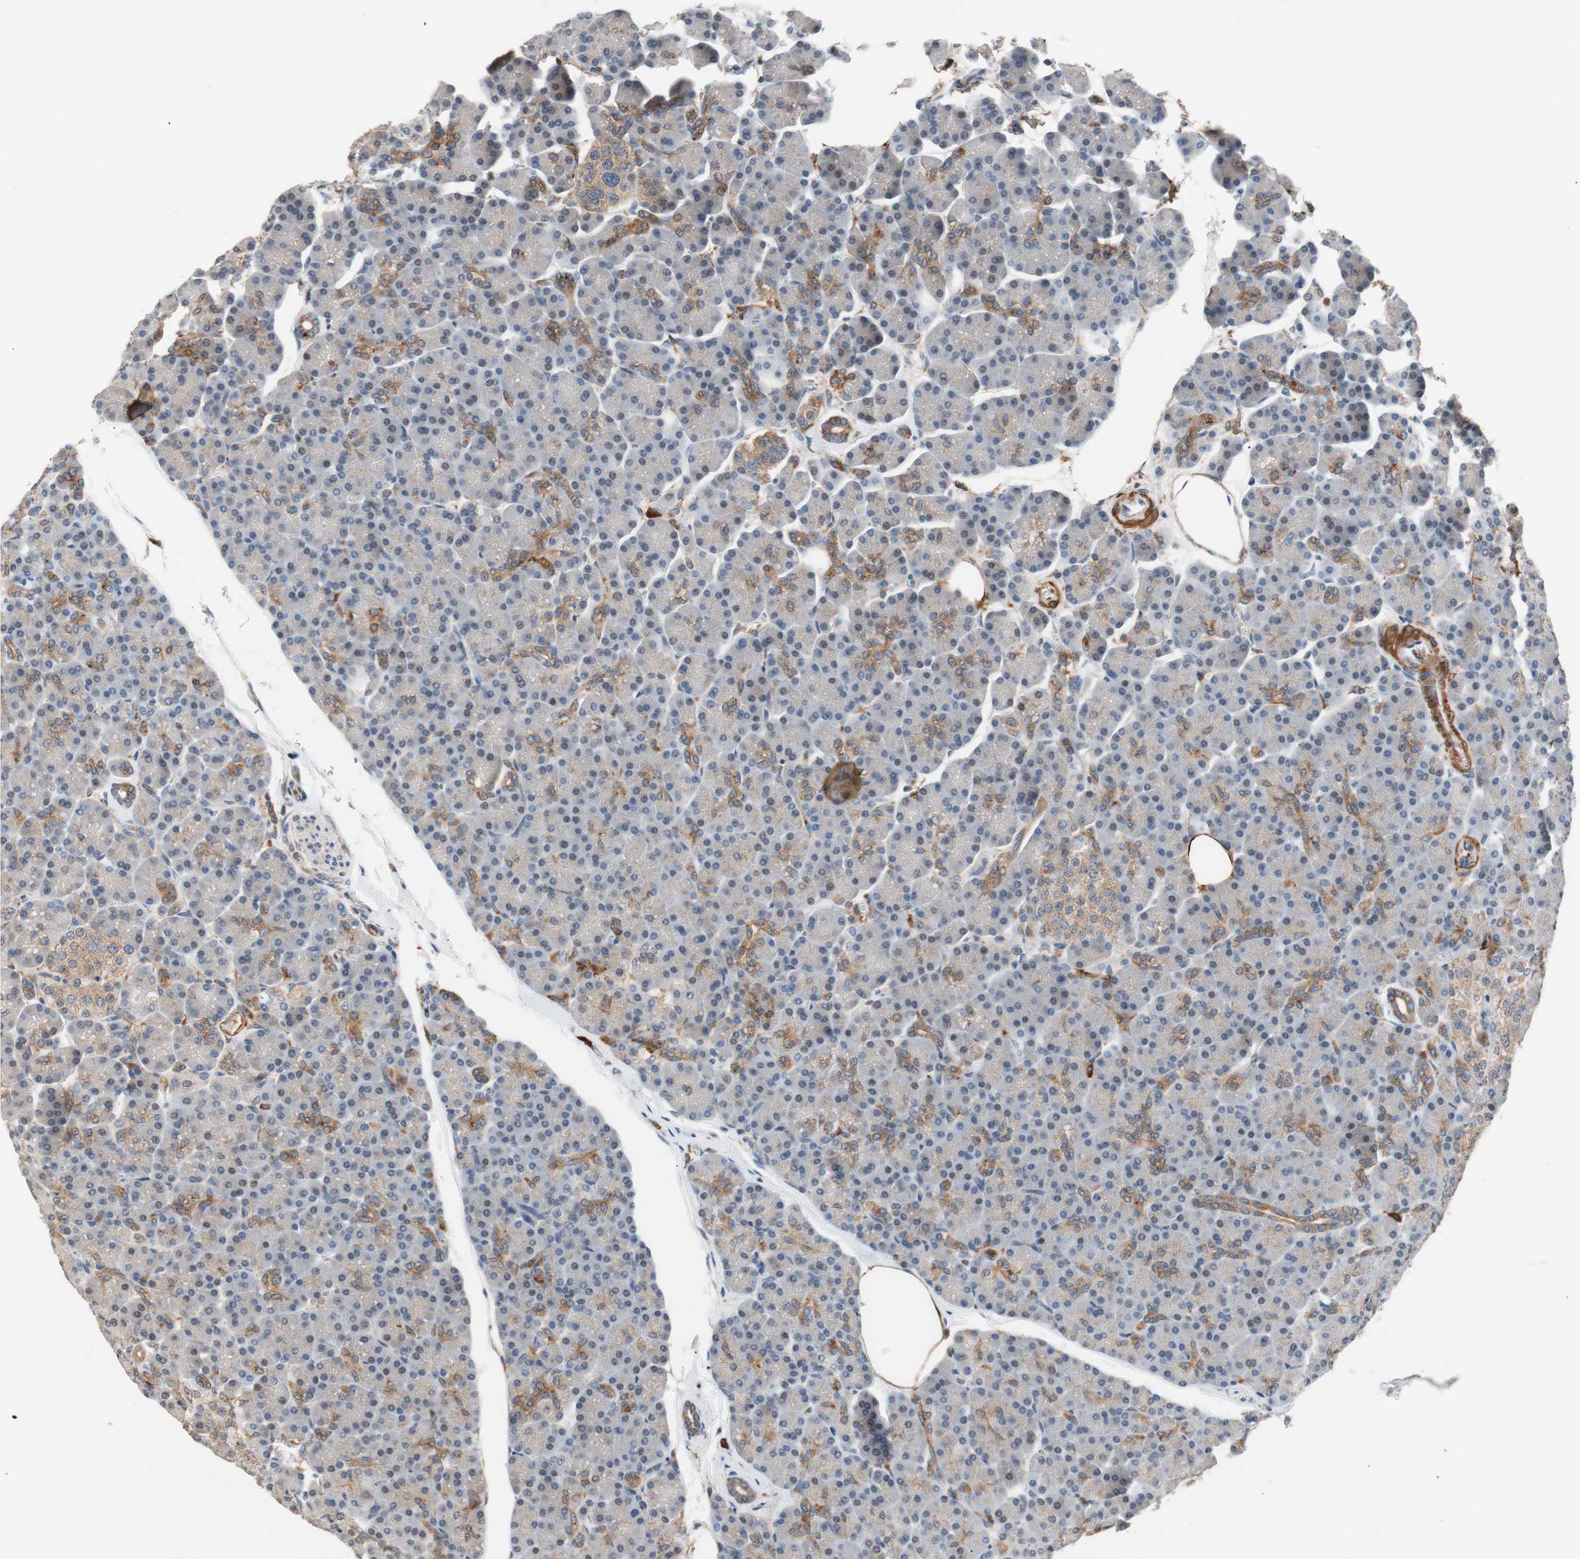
{"staining": {"intensity": "moderate", "quantity": "25%-75%", "location": "cytoplasmic/membranous"}, "tissue": "pancreas", "cell_type": "Exocrine glandular cells", "image_type": "normal", "snomed": [{"axis": "morphology", "description": "Normal tissue, NOS"}, {"axis": "topography", "description": "Pancreas"}], "caption": "Brown immunohistochemical staining in unremarkable pancreas shows moderate cytoplasmic/membranous positivity in about 25%-75% of exocrine glandular cells.", "gene": "LITAF", "patient": {"sex": "female", "age": 43}}